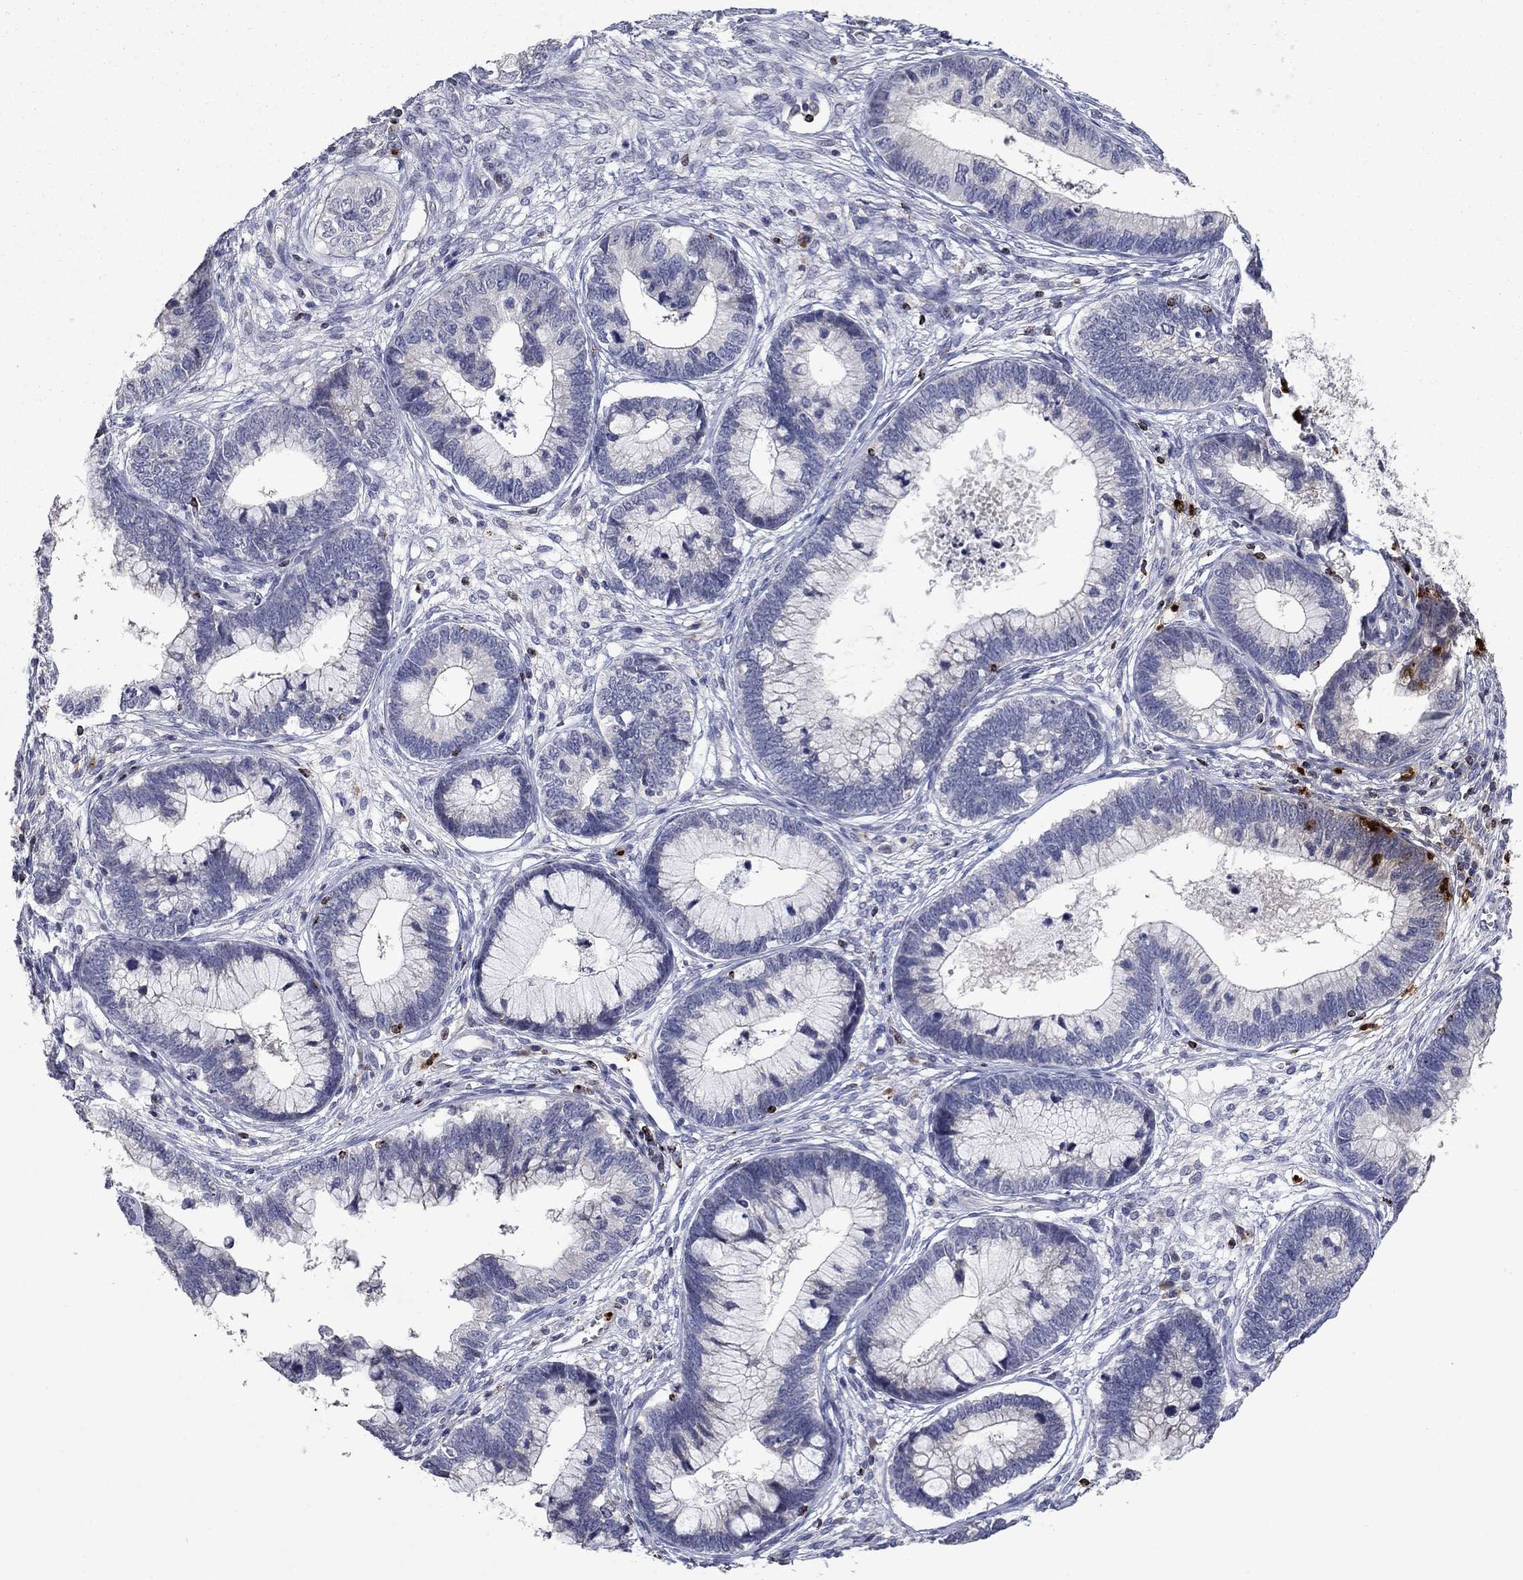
{"staining": {"intensity": "negative", "quantity": "none", "location": "none"}, "tissue": "cervical cancer", "cell_type": "Tumor cells", "image_type": "cancer", "snomed": [{"axis": "morphology", "description": "Adenocarcinoma, NOS"}, {"axis": "topography", "description": "Cervix"}], "caption": "Tumor cells are negative for protein expression in human cervical adenocarcinoma. (Stains: DAB IHC with hematoxylin counter stain, Microscopy: brightfield microscopy at high magnification).", "gene": "CCL5", "patient": {"sex": "female", "age": 44}}